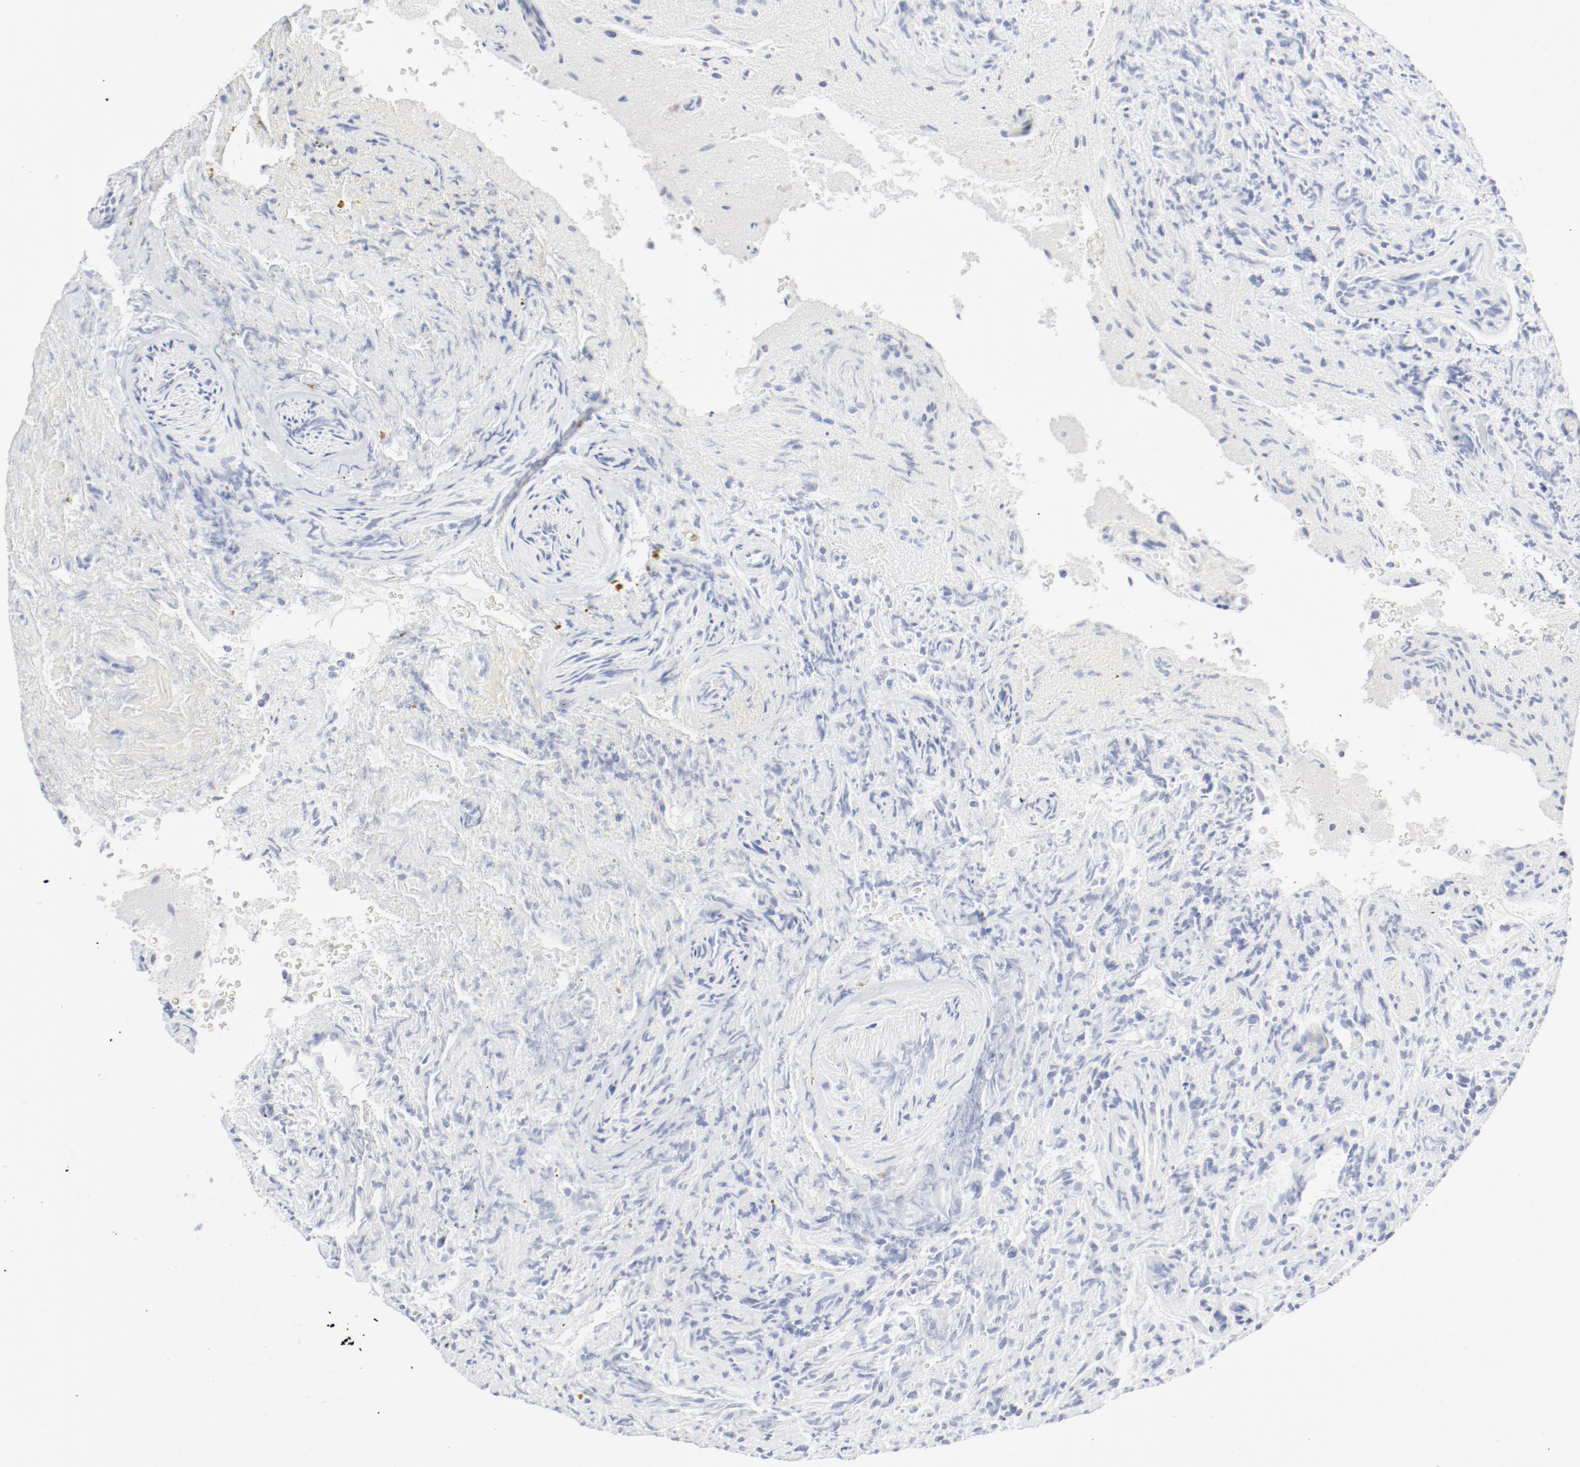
{"staining": {"intensity": "negative", "quantity": "none", "location": "none"}, "tissue": "glioma", "cell_type": "Tumor cells", "image_type": "cancer", "snomed": [{"axis": "morphology", "description": "Normal tissue, NOS"}, {"axis": "morphology", "description": "Glioma, malignant, High grade"}, {"axis": "topography", "description": "Cerebral cortex"}], "caption": "An immunohistochemistry (IHC) image of glioma is shown. There is no staining in tumor cells of glioma.", "gene": "PGM1", "patient": {"sex": "male", "age": 75}}